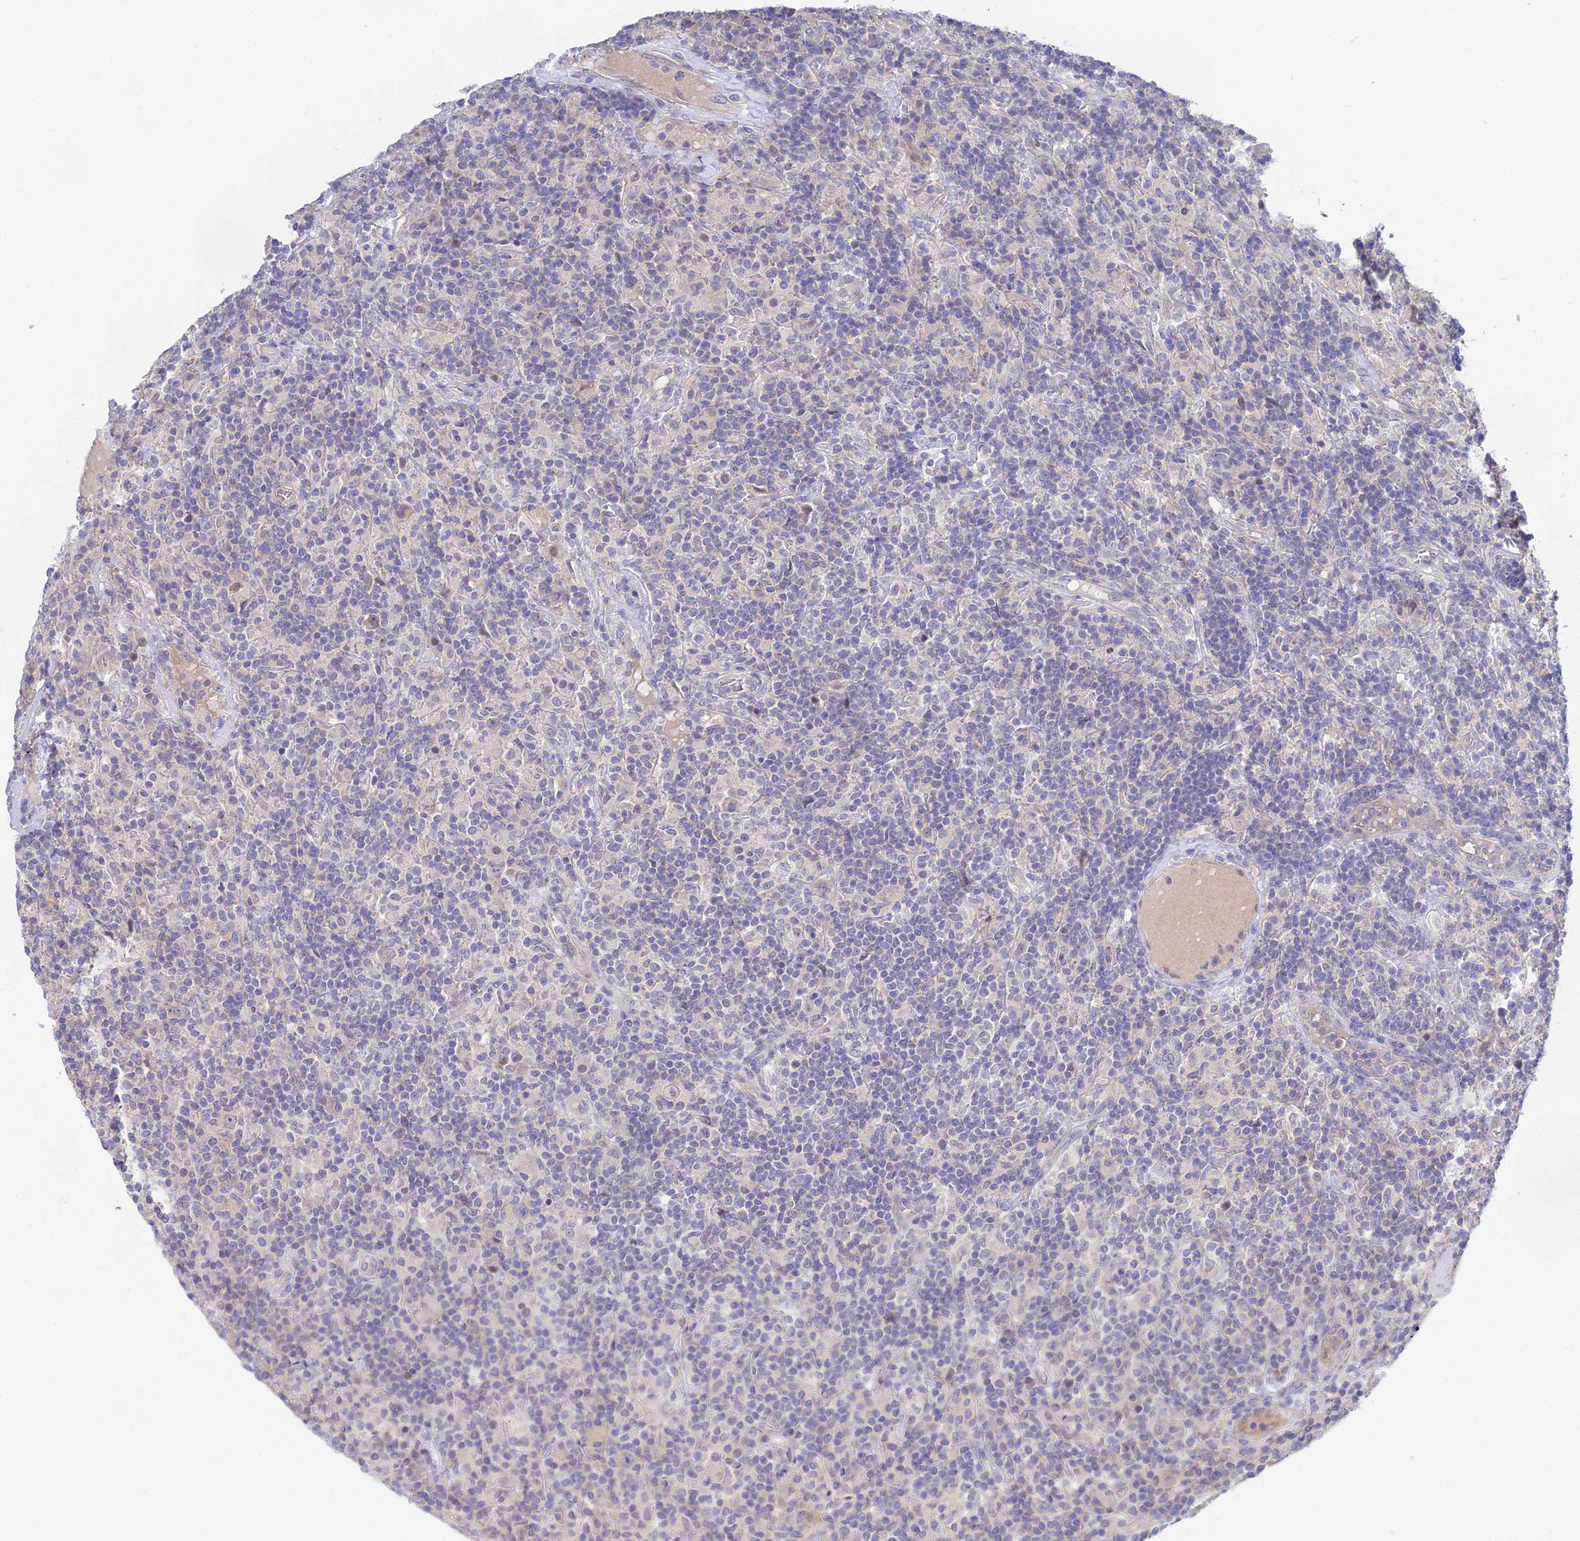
{"staining": {"intensity": "negative", "quantity": "none", "location": "none"}, "tissue": "lymphoma", "cell_type": "Tumor cells", "image_type": "cancer", "snomed": [{"axis": "morphology", "description": "Hodgkin's disease, NOS"}, {"axis": "topography", "description": "Lymph node"}], "caption": "IHC of lymphoma shows no positivity in tumor cells. (DAB (3,3'-diaminobenzidine) IHC with hematoxylin counter stain).", "gene": "DNAH14", "patient": {"sex": "male", "age": 70}}